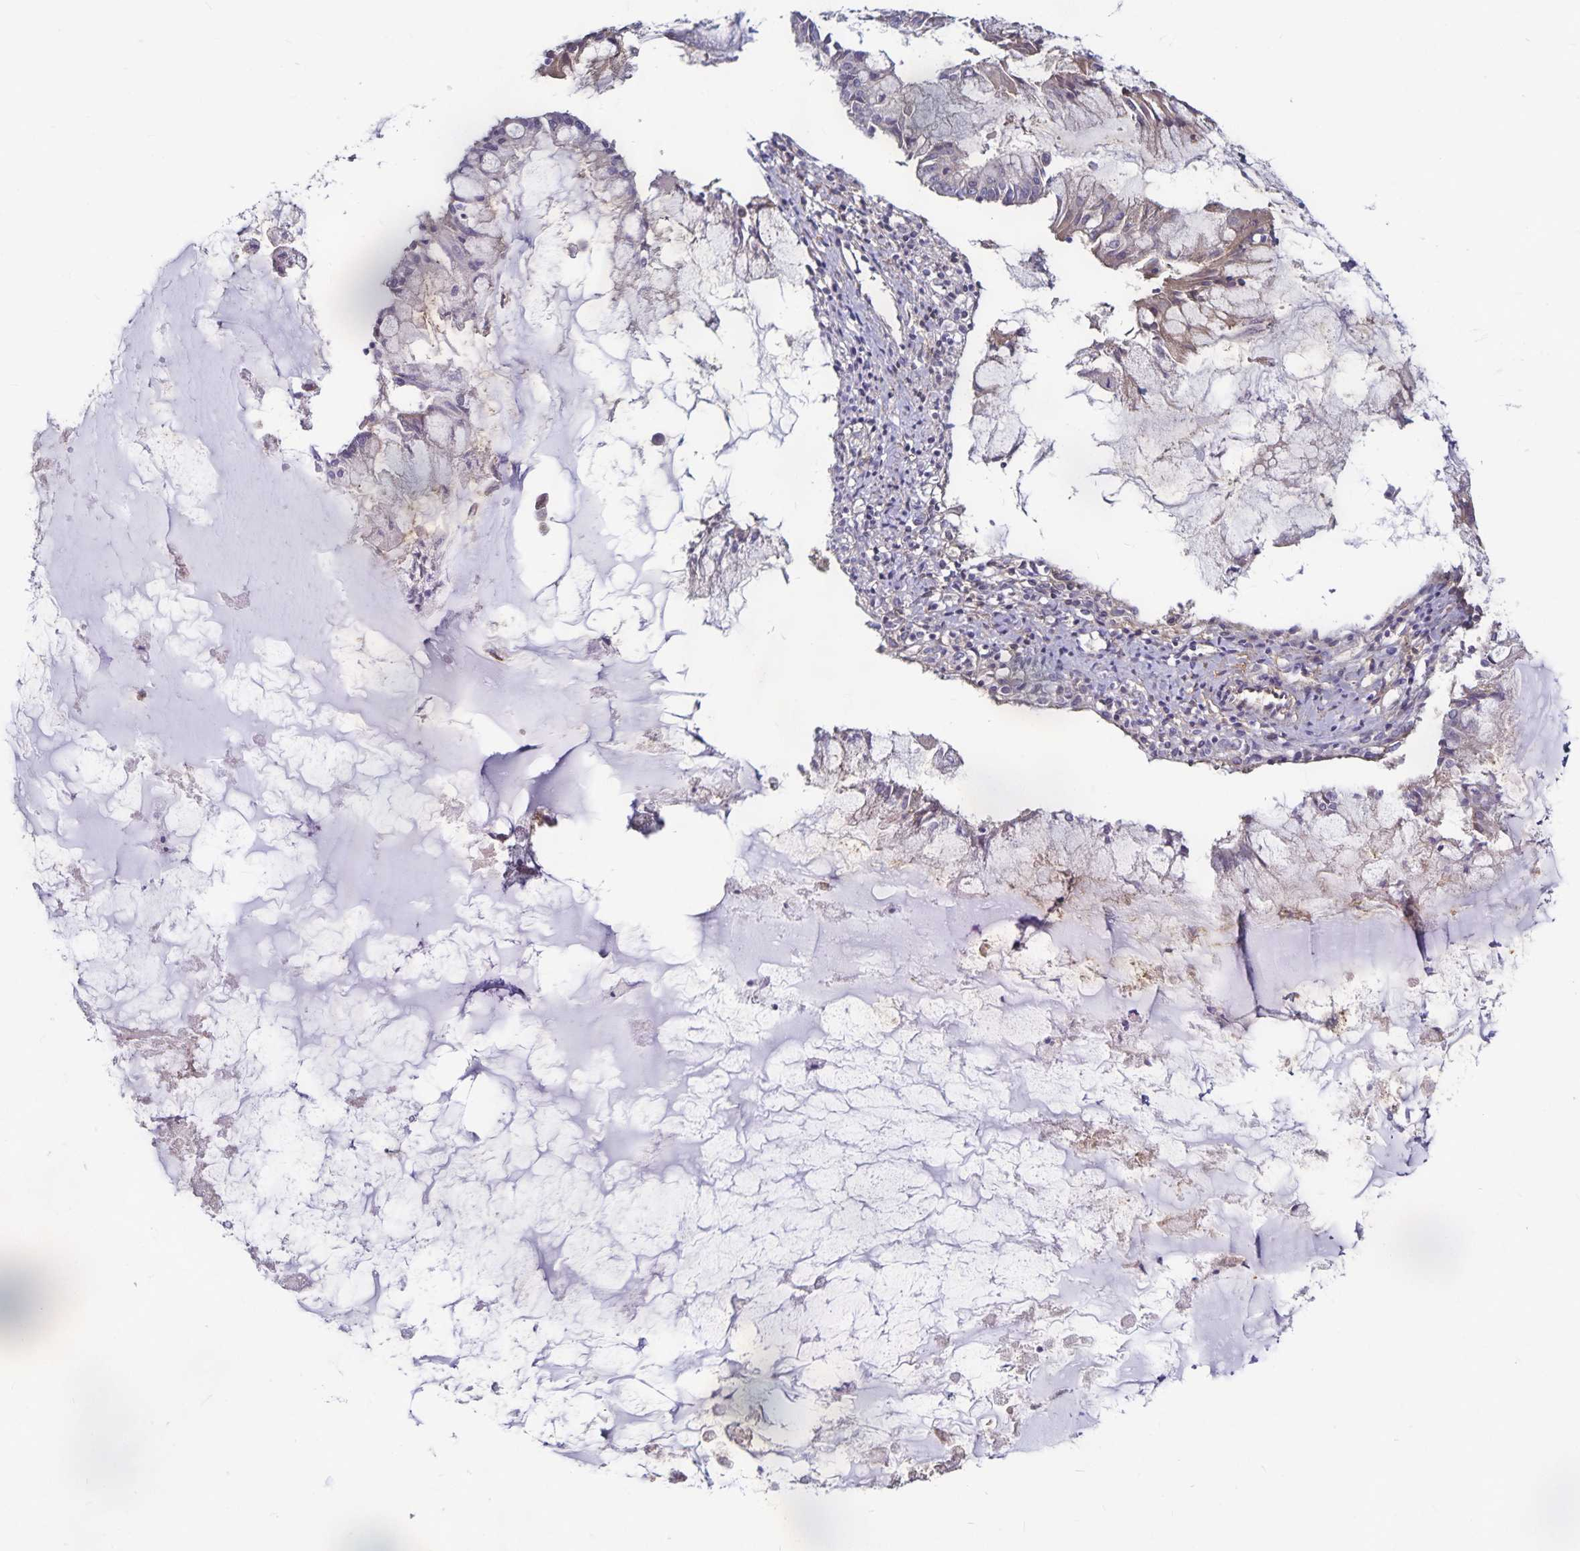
{"staining": {"intensity": "negative", "quantity": "none", "location": "none"}, "tissue": "ovarian cancer", "cell_type": "Tumor cells", "image_type": "cancer", "snomed": [{"axis": "morphology", "description": "Cystadenocarcinoma, mucinous, NOS"}, {"axis": "topography", "description": "Ovary"}], "caption": "Immunohistochemistry of mucinous cystadenocarcinoma (ovarian) exhibits no positivity in tumor cells.", "gene": "GNG12", "patient": {"sex": "female", "age": 34}}